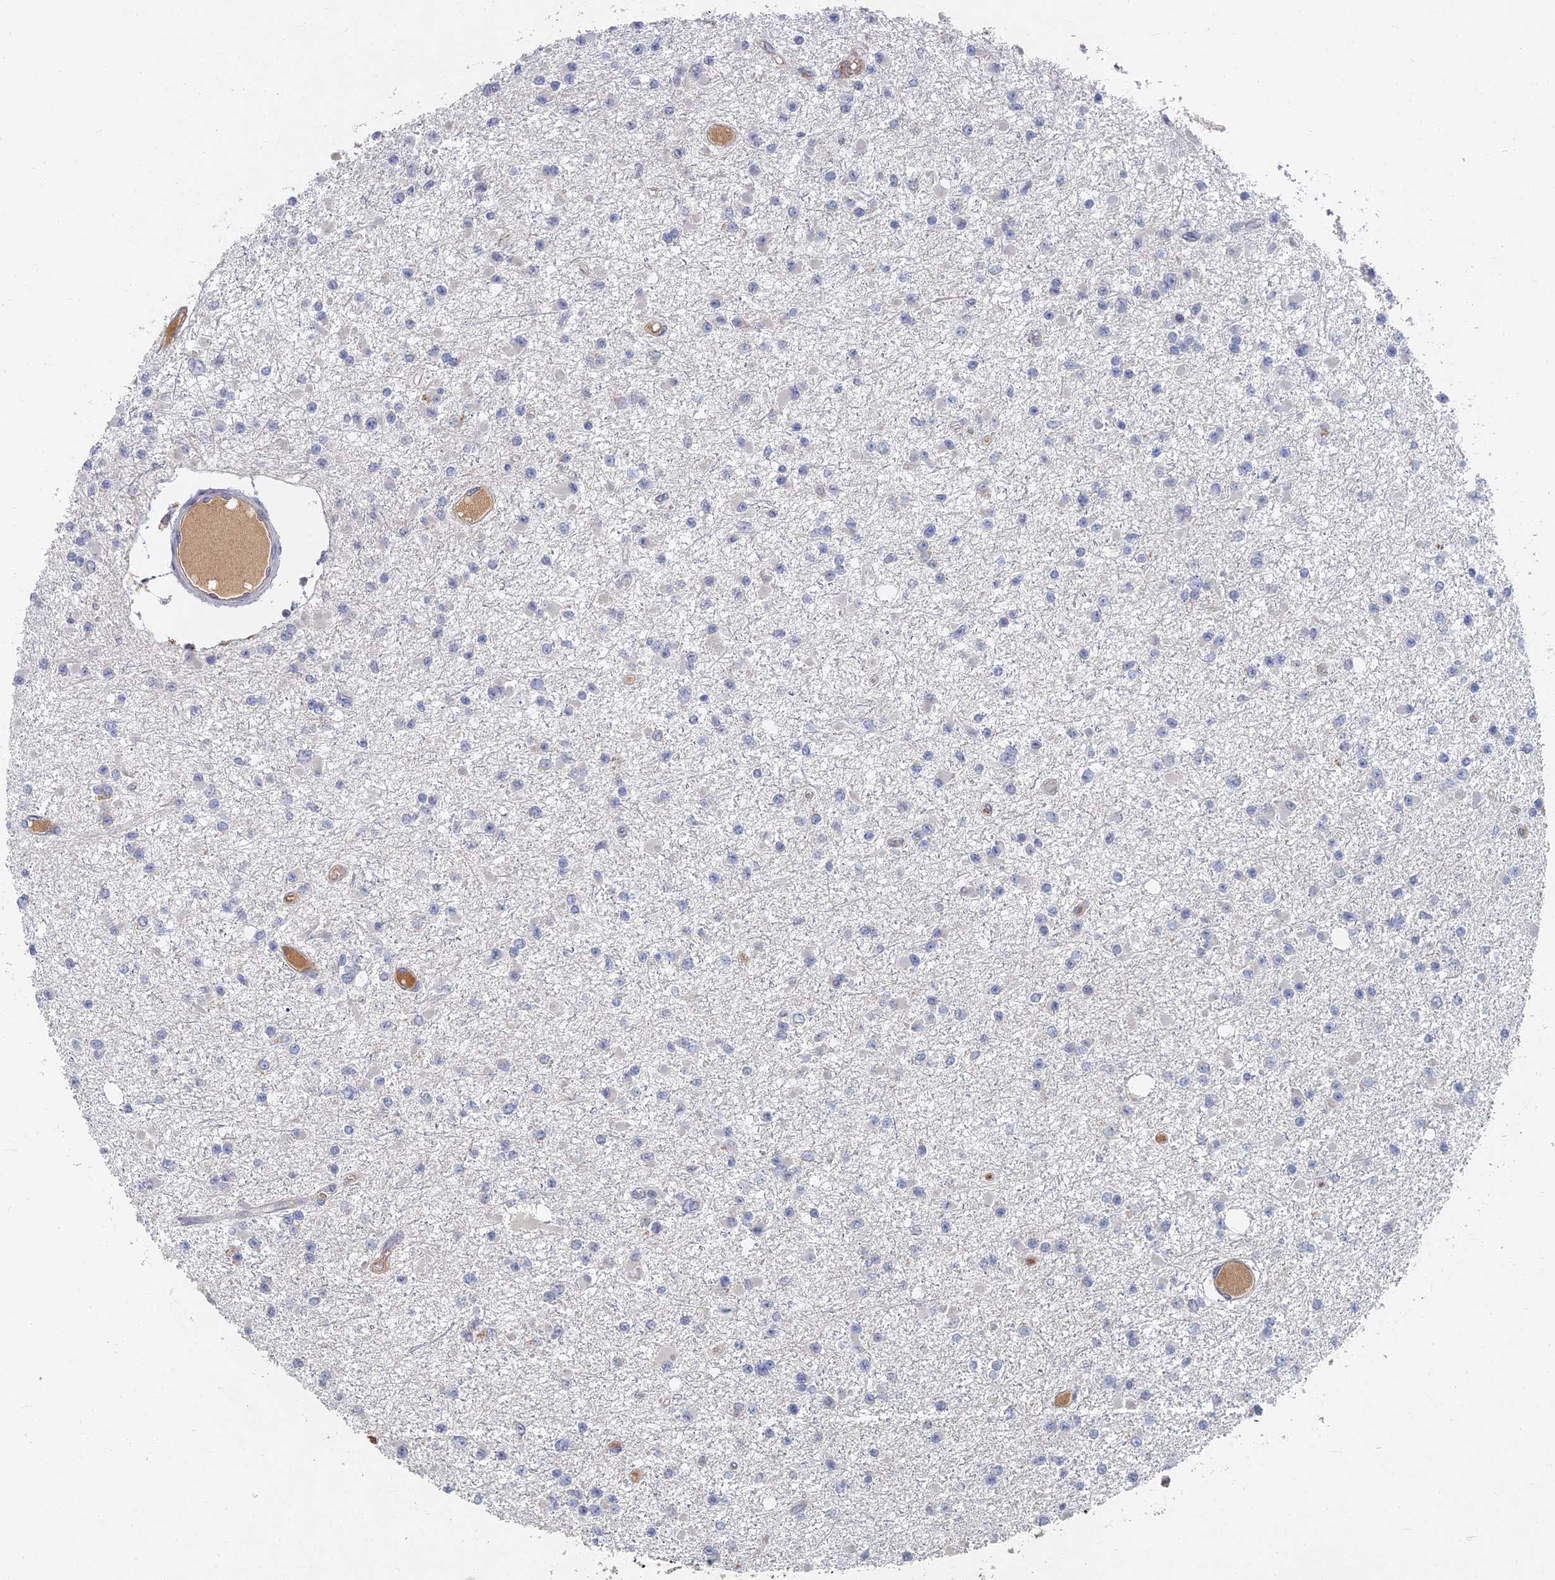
{"staining": {"intensity": "negative", "quantity": "none", "location": "none"}, "tissue": "glioma", "cell_type": "Tumor cells", "image_type": "cancer", "snomed": [{"axis": "morphology", "description": "Glioma, malignant, Low grade"}, {"axis": "topography", "description": "Brain"}], "caption": "Tumor cells are negative for protein expression in human glioma.", "gene": "GNA15", "patient": {"sex": "female", "age": 22}}